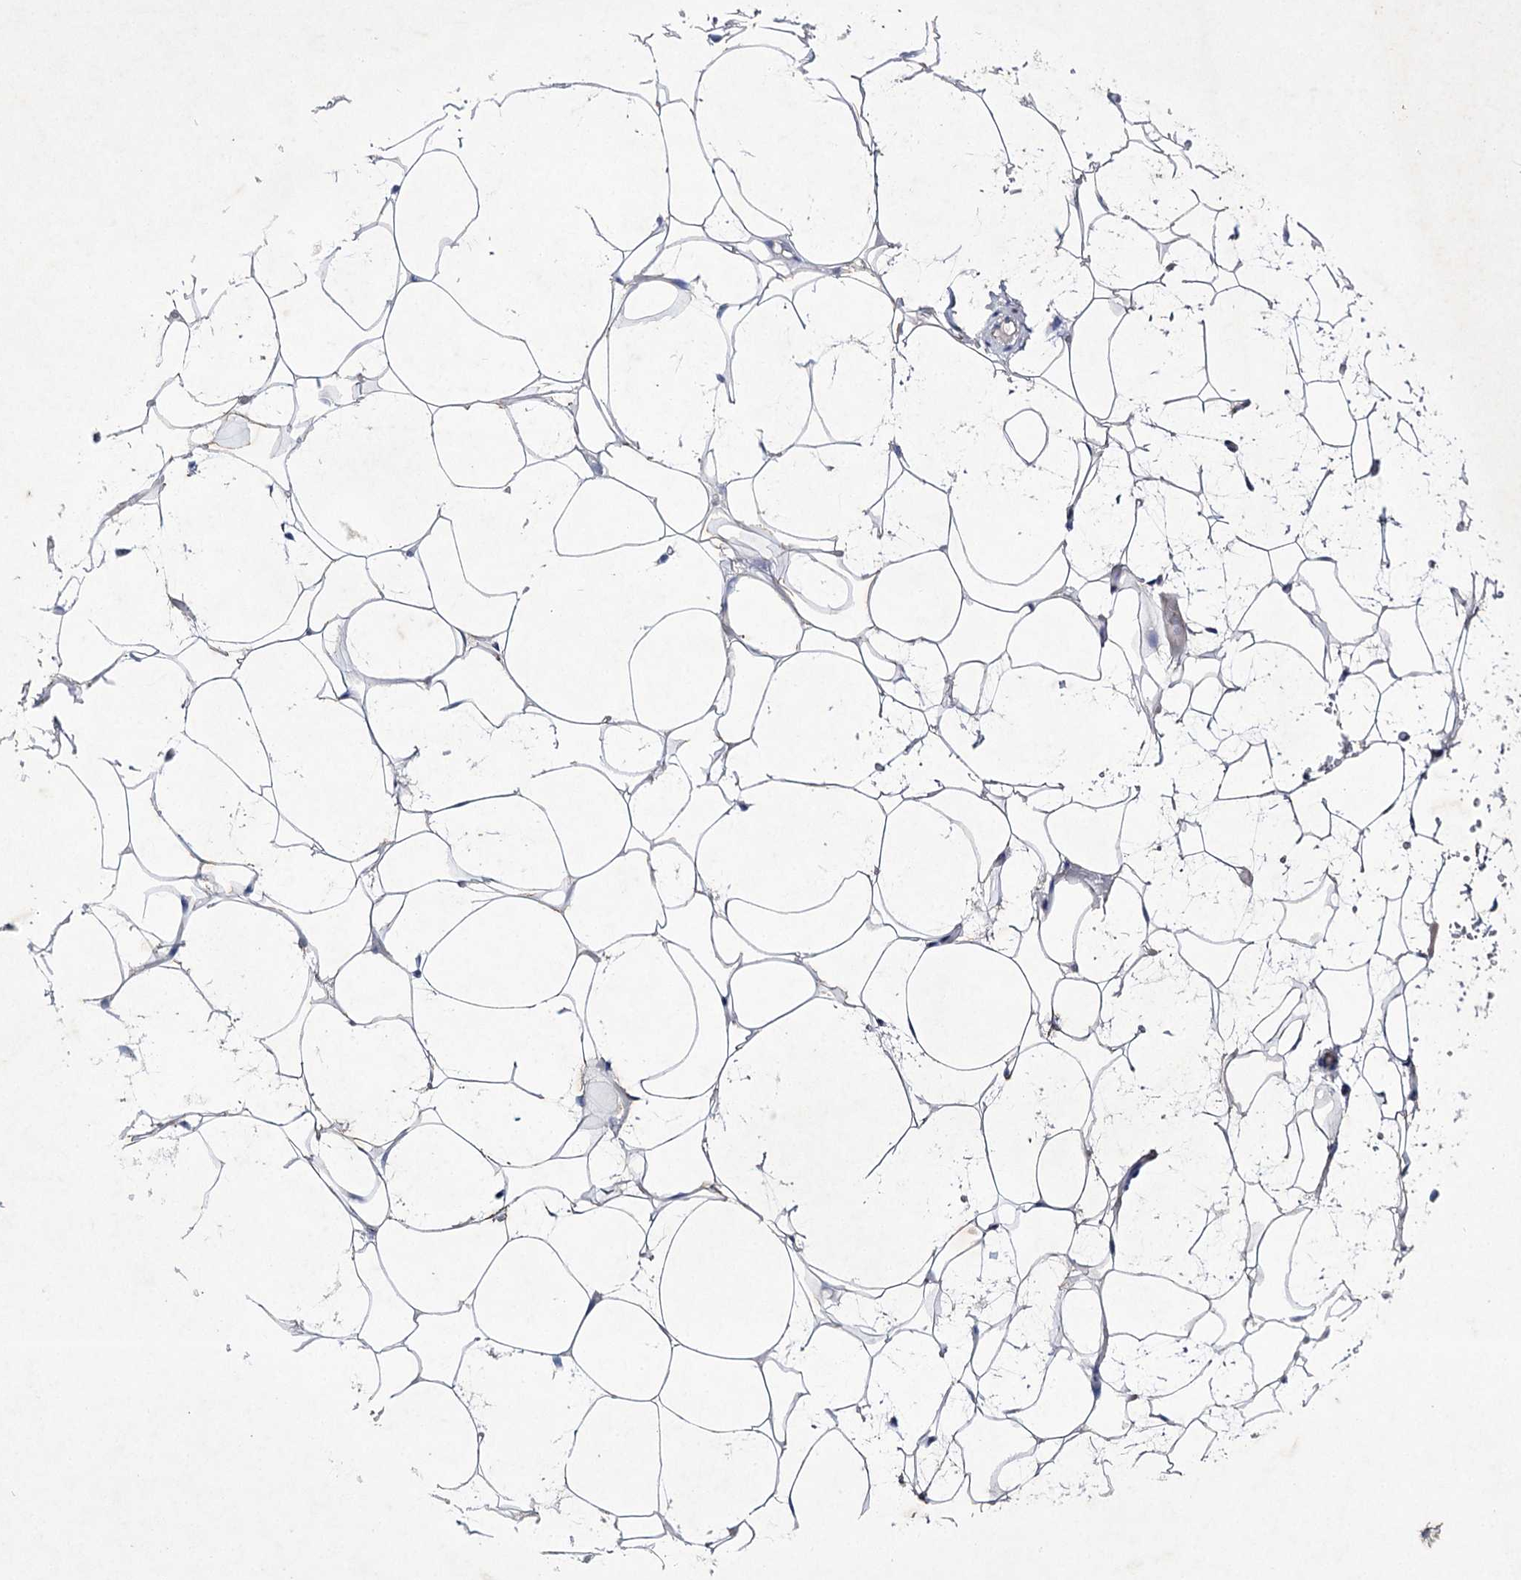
{"staining": {"intensity": "negative", "quantity": "none", "location": "none"}, "tissue": "adipose tissue", "cell_type": "Adipocytes", "image_type": "normal", "snomed": [{"axis": "morphology", "description": "Normal tissue, NOS"}, {"axis": "topography", "description": "Breast"}], "caption": "Human adipose tissue stained for a protein using immunohistochemistry (IHC) shows no staining in adipocytes.", "gene": "COX15", "patient": {"sex": "female", "age": 26}}